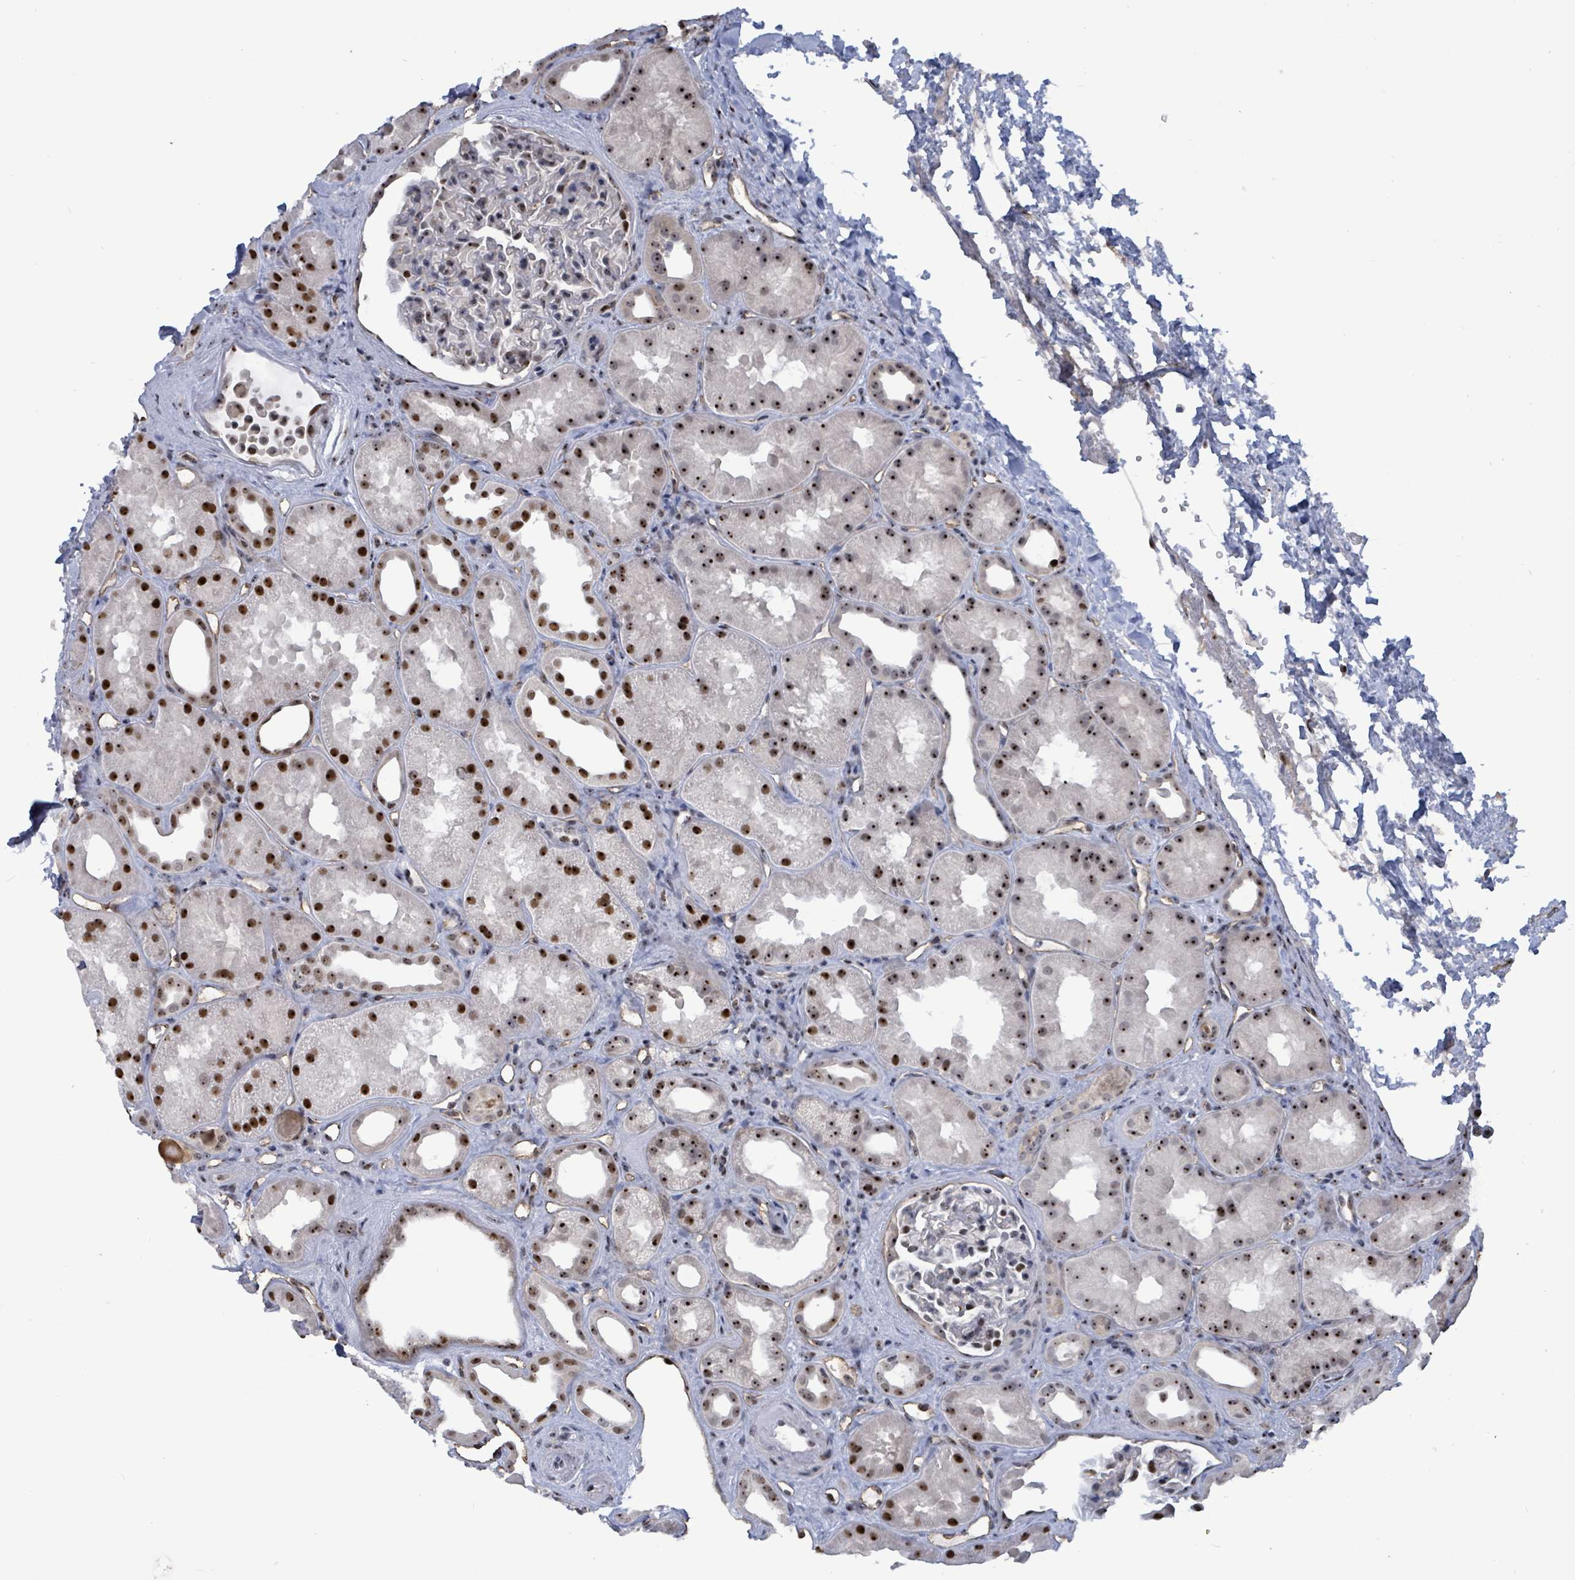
{"staining": {"intensity": "strong", "quantity": "<25%", "location": "nuclear"}, "tissue": "kidney", "cell_type": "Cells in glomeruli", "image_type": "normal", "snomed": [{"axis": "morphology", "description": "Normal tissue, NOS"}, {"axis": "topography", "description": "Kidney"}], "caption": "DAB (3,3'-diaminobenzidine) immunohistochemical staining of unremarkable human kidney reveals strong nuclear protein expression in about <25% of cells in glomeruli. The staining was performed using DAB, with brown indicating positive protein expression. Nuclei are stained blue with hematoxylin.", "gene": "RRN3", "patient": {"sex": "male", "age": 61}}